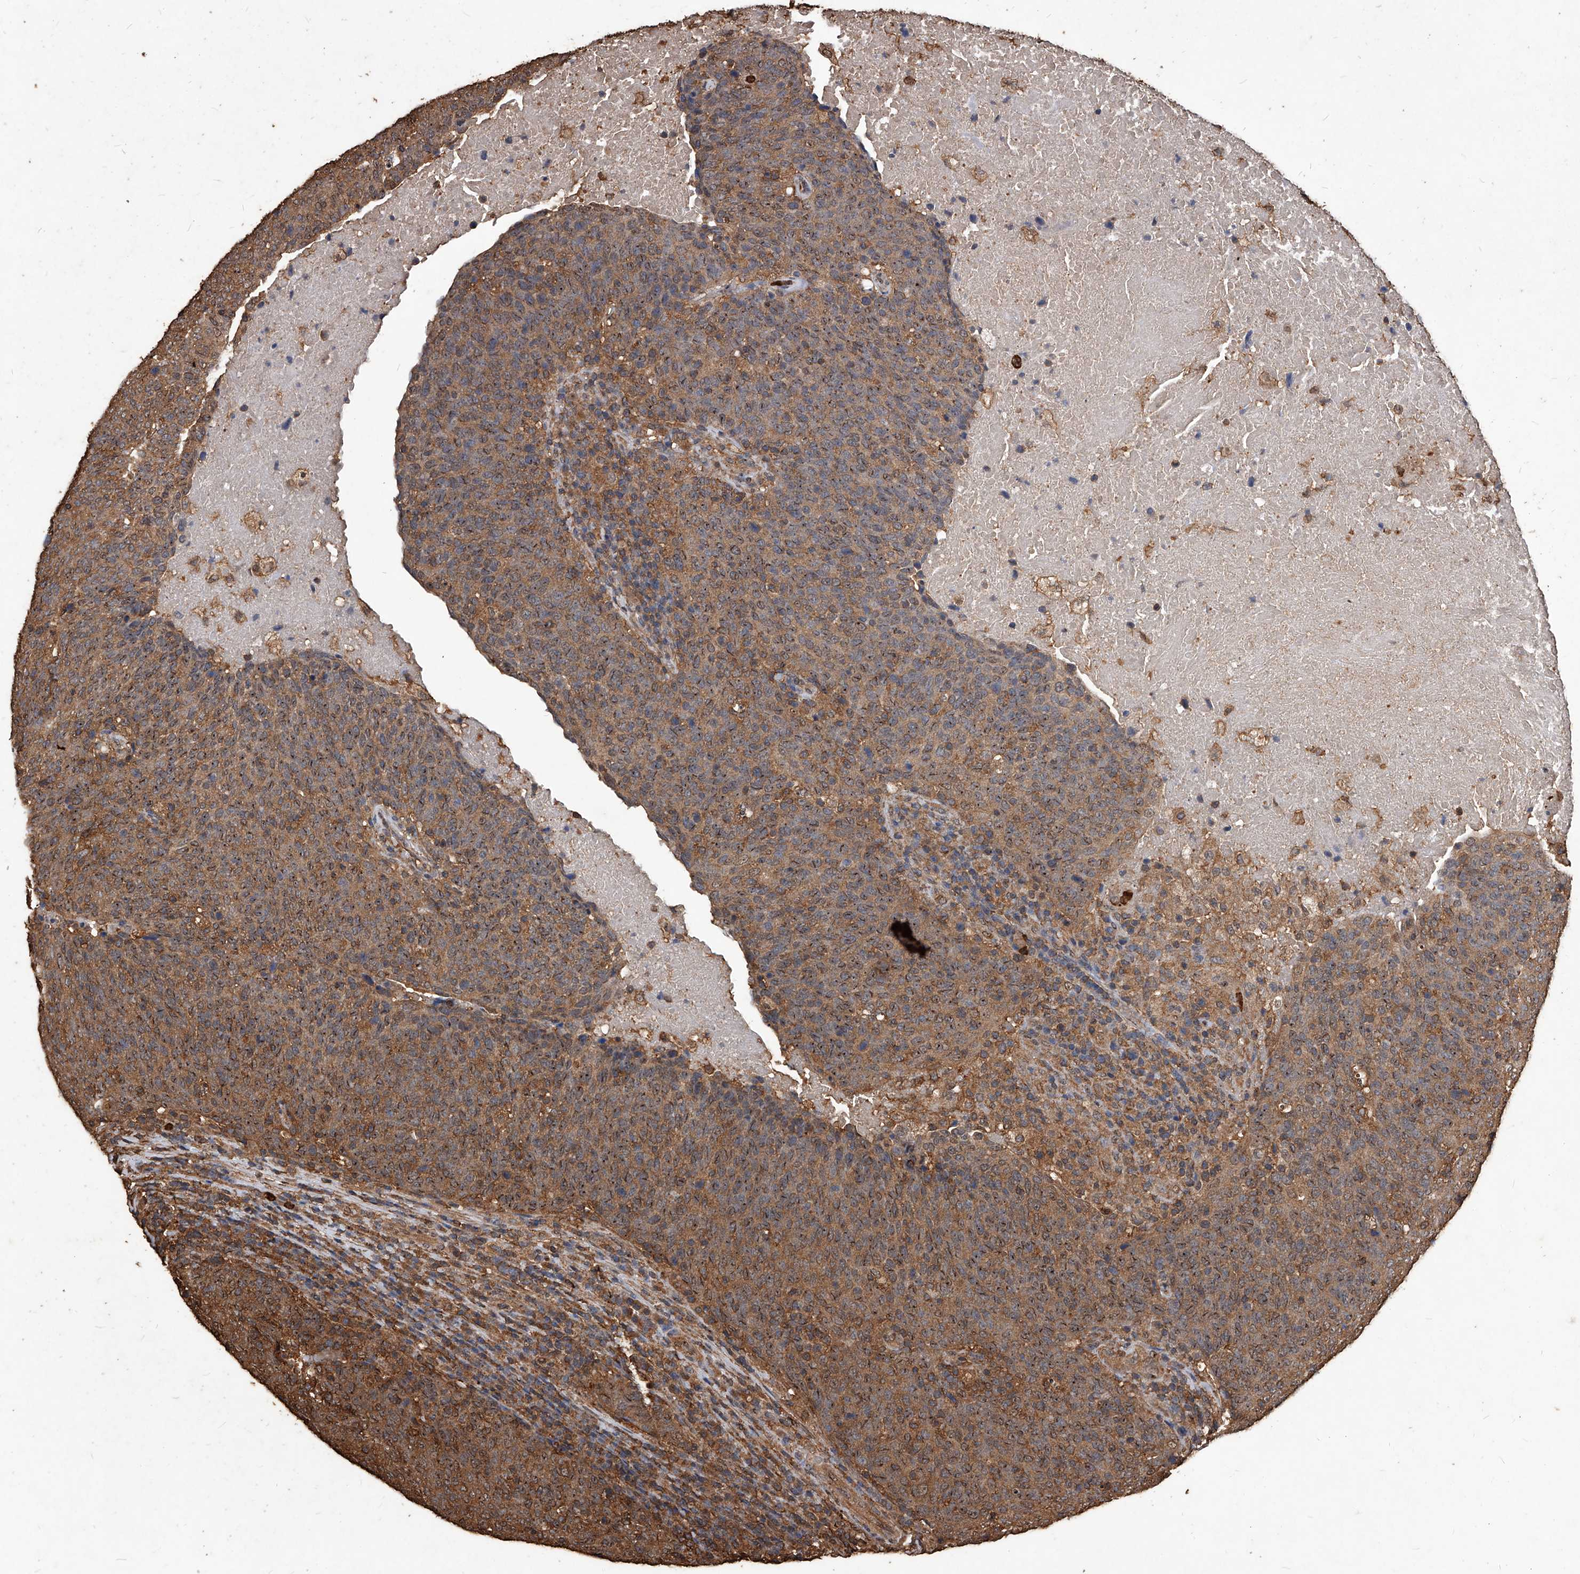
{"staining": {"intensity": "moderate", "quantity": ">75%", "location": "cytoplasmic/membranous,nuclear"}, "tissue": "head and neck cancer", "cell_type": "Tumor cells", "image_type": "cancer", "snomed": [{"axis": "morphology", "description": "Squamous cell carcinoma, NOS"}, {"axis": "morphology", "description": "Squamous cell carcinoma, metastatic, NOS"}, {"axis": "topography", "description": "Lymph node"}, {"axis": "topography", "description": "Head-Neck"}], "caption": "Head and neck cancer was stained to show a protein in brown. There is medium levels of moderate cytoplasmic/membranous and nuclear staining in approximately >75% of tumor cells.", "gene": "UCP2", "patient": {"sex": "male", "age": 62}}